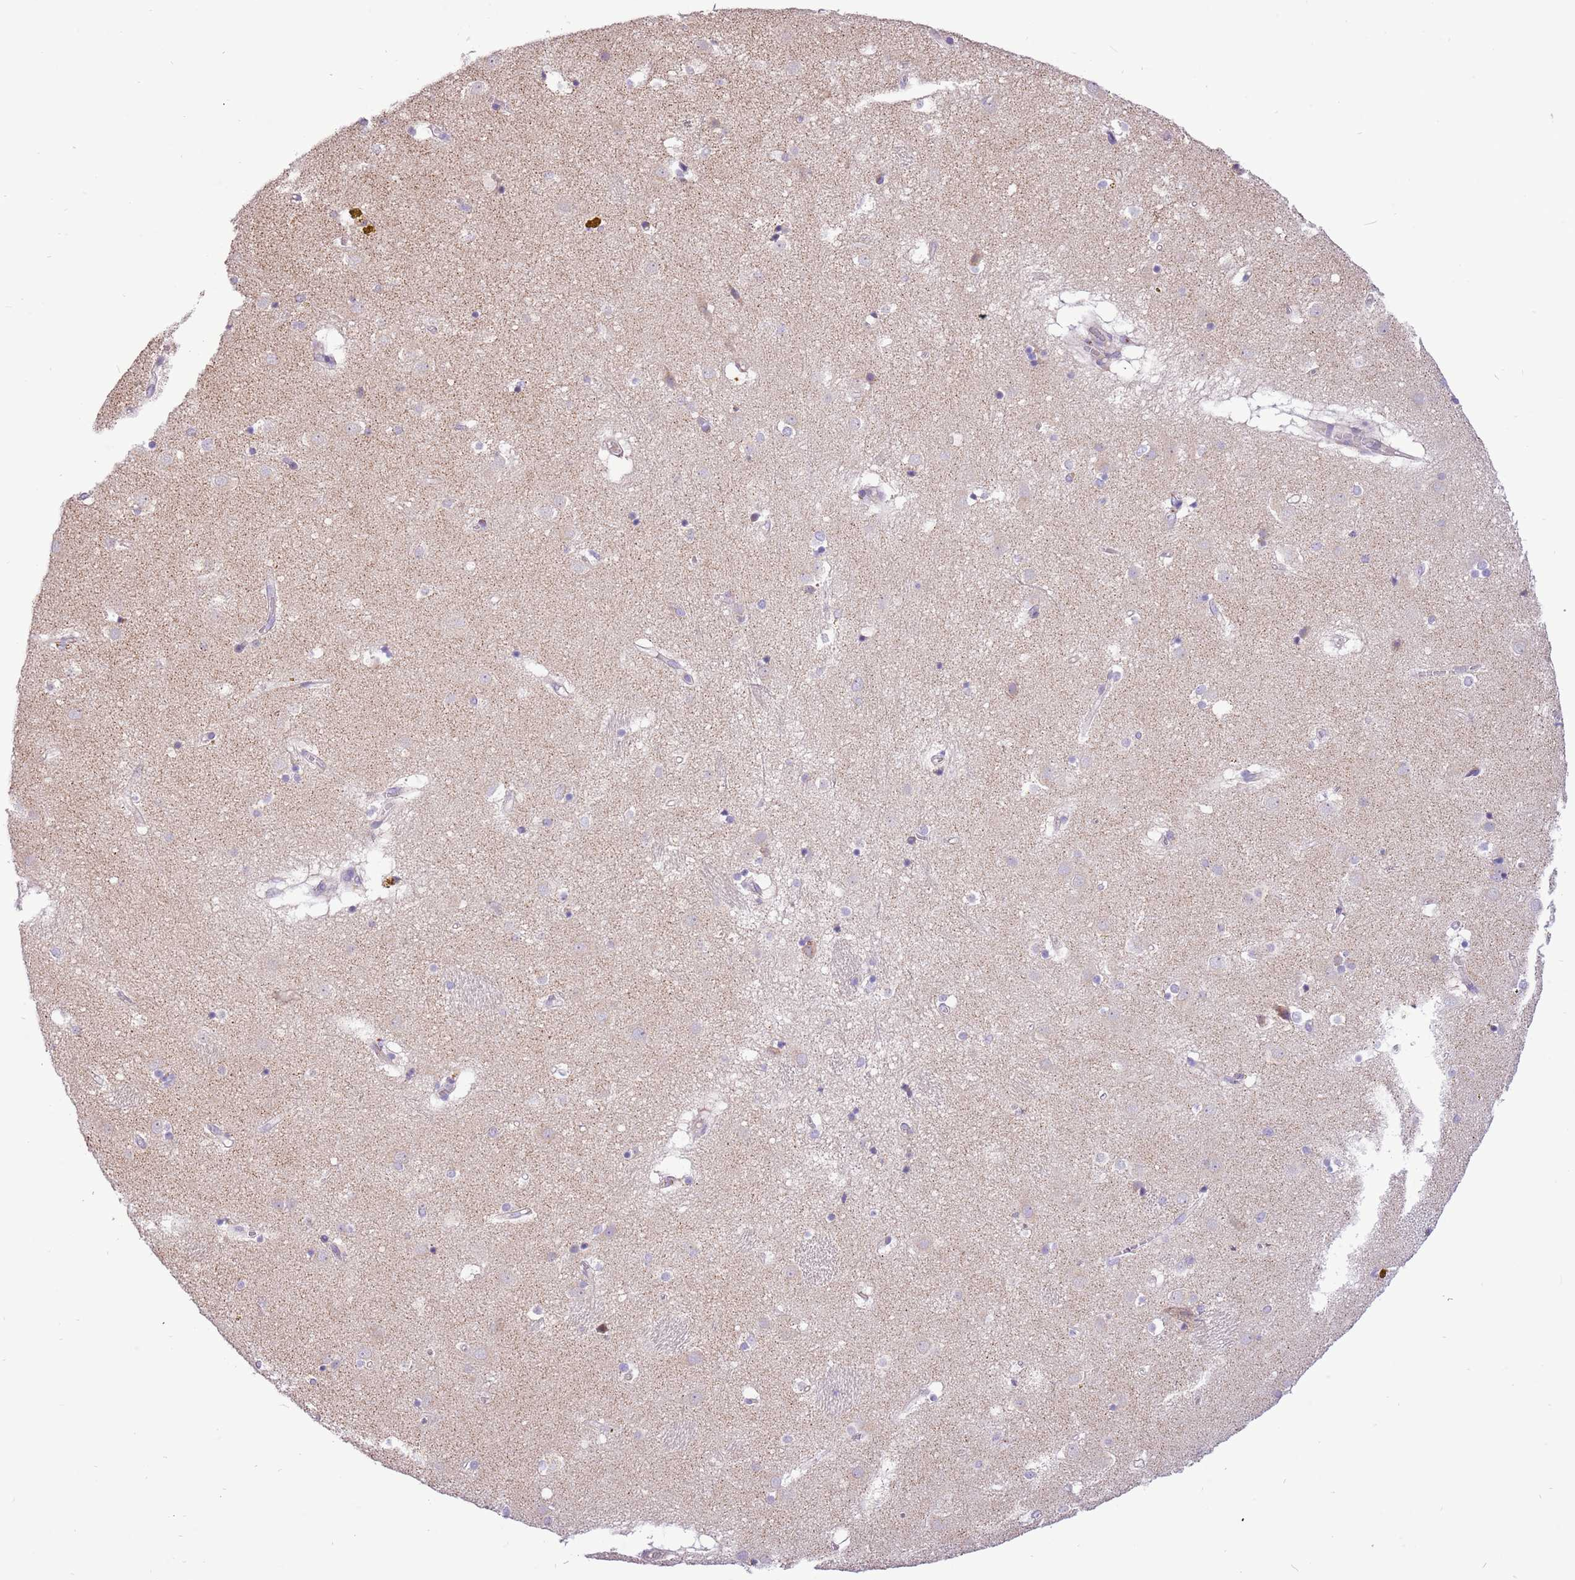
{"staining": {"intensity": "negative", "quantity": "none", "location": "none"}, "tissue": "caudate", "cell_type": "Glial cells", "image_type": "normal", "snomed": [{"axis": "morphology", "description": "Normal tissue, NOS"}, {"axis": "topography", "description": "Lateral ventricle wall"}], "caption": "The immunohistochemistry photomicrograph has no significant staining in glial cells of caudate.", "gene": "COX17", "patient": {"sex": "male", "age": 70}}